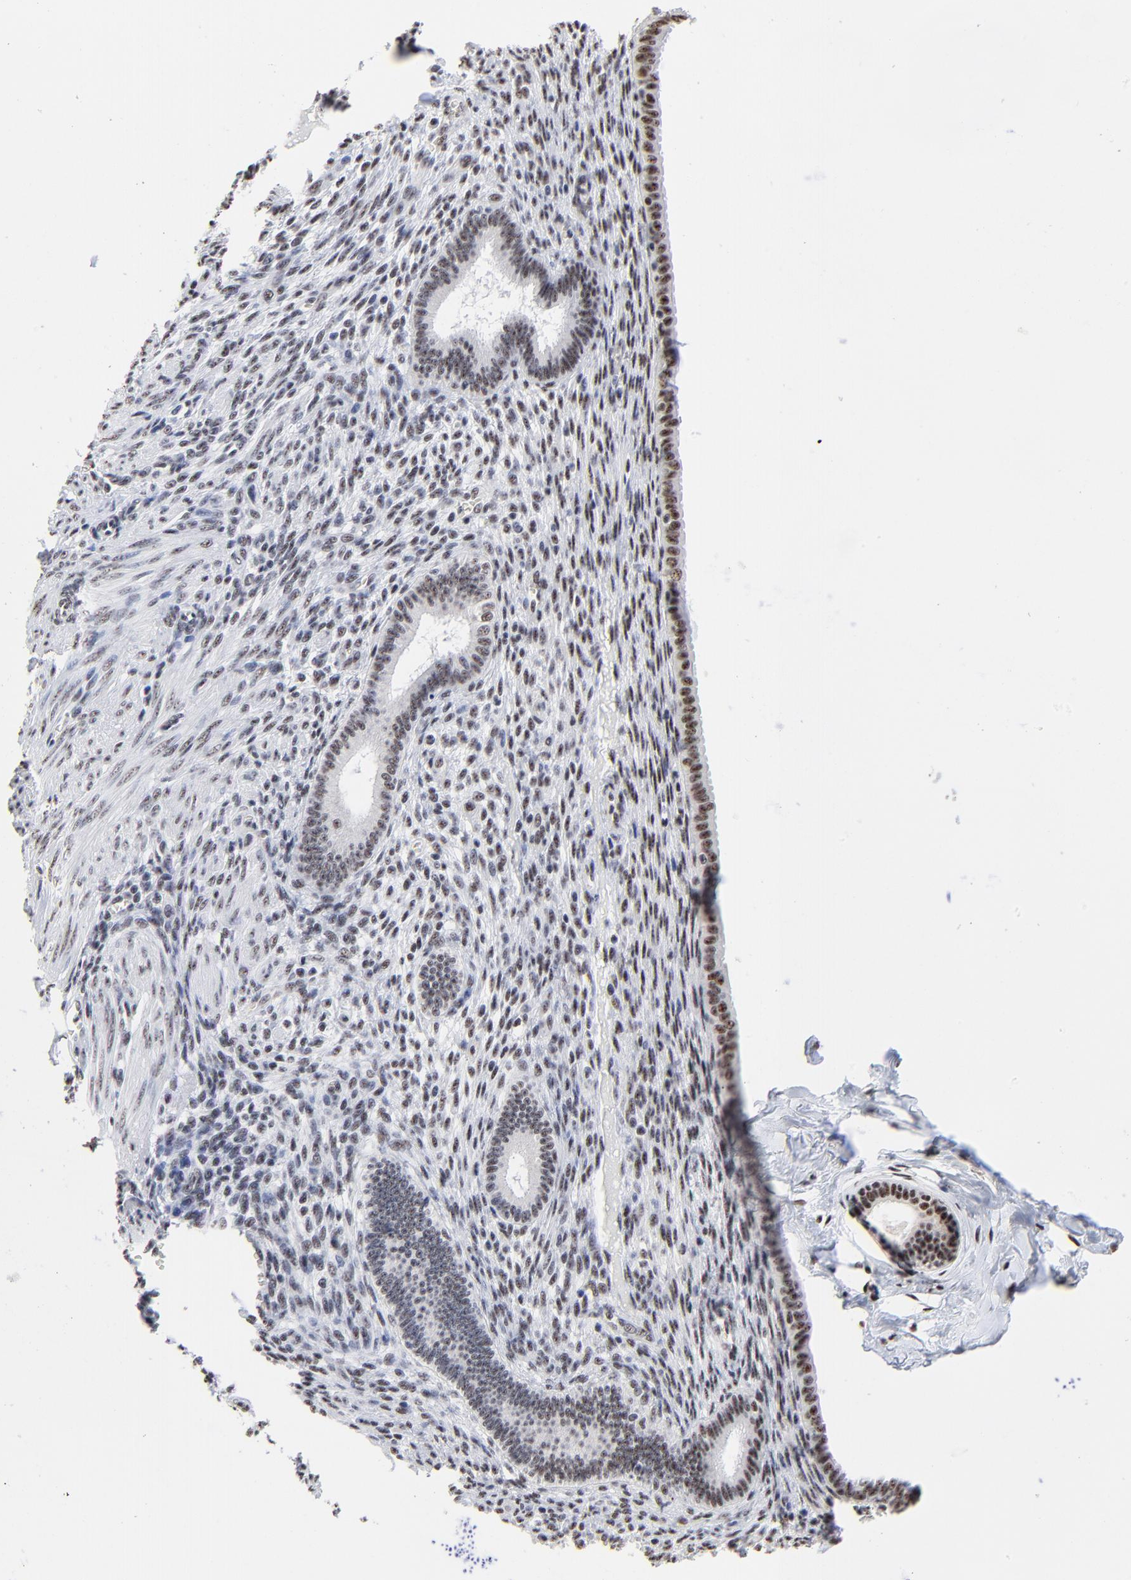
{"staining": {"intensity": "weak", "quantity": ">75%", "location": "nuclear"}, "tissue": "endometrium", "cell_type": "Cells in endometrial stroma", "image_type": "normal", "snomed": [{"axis": "morphology", "description": "Normal tissue, NOS"}, {"axis": "topography", "description": "Endometrium"}], "caption": "Protein staining of benign endometrium shows weak nuclear staining in approximately >75% of cells in endometrial stroma.", "gene": "MBD4", "patient": {"sex": "female", "age": 72}}